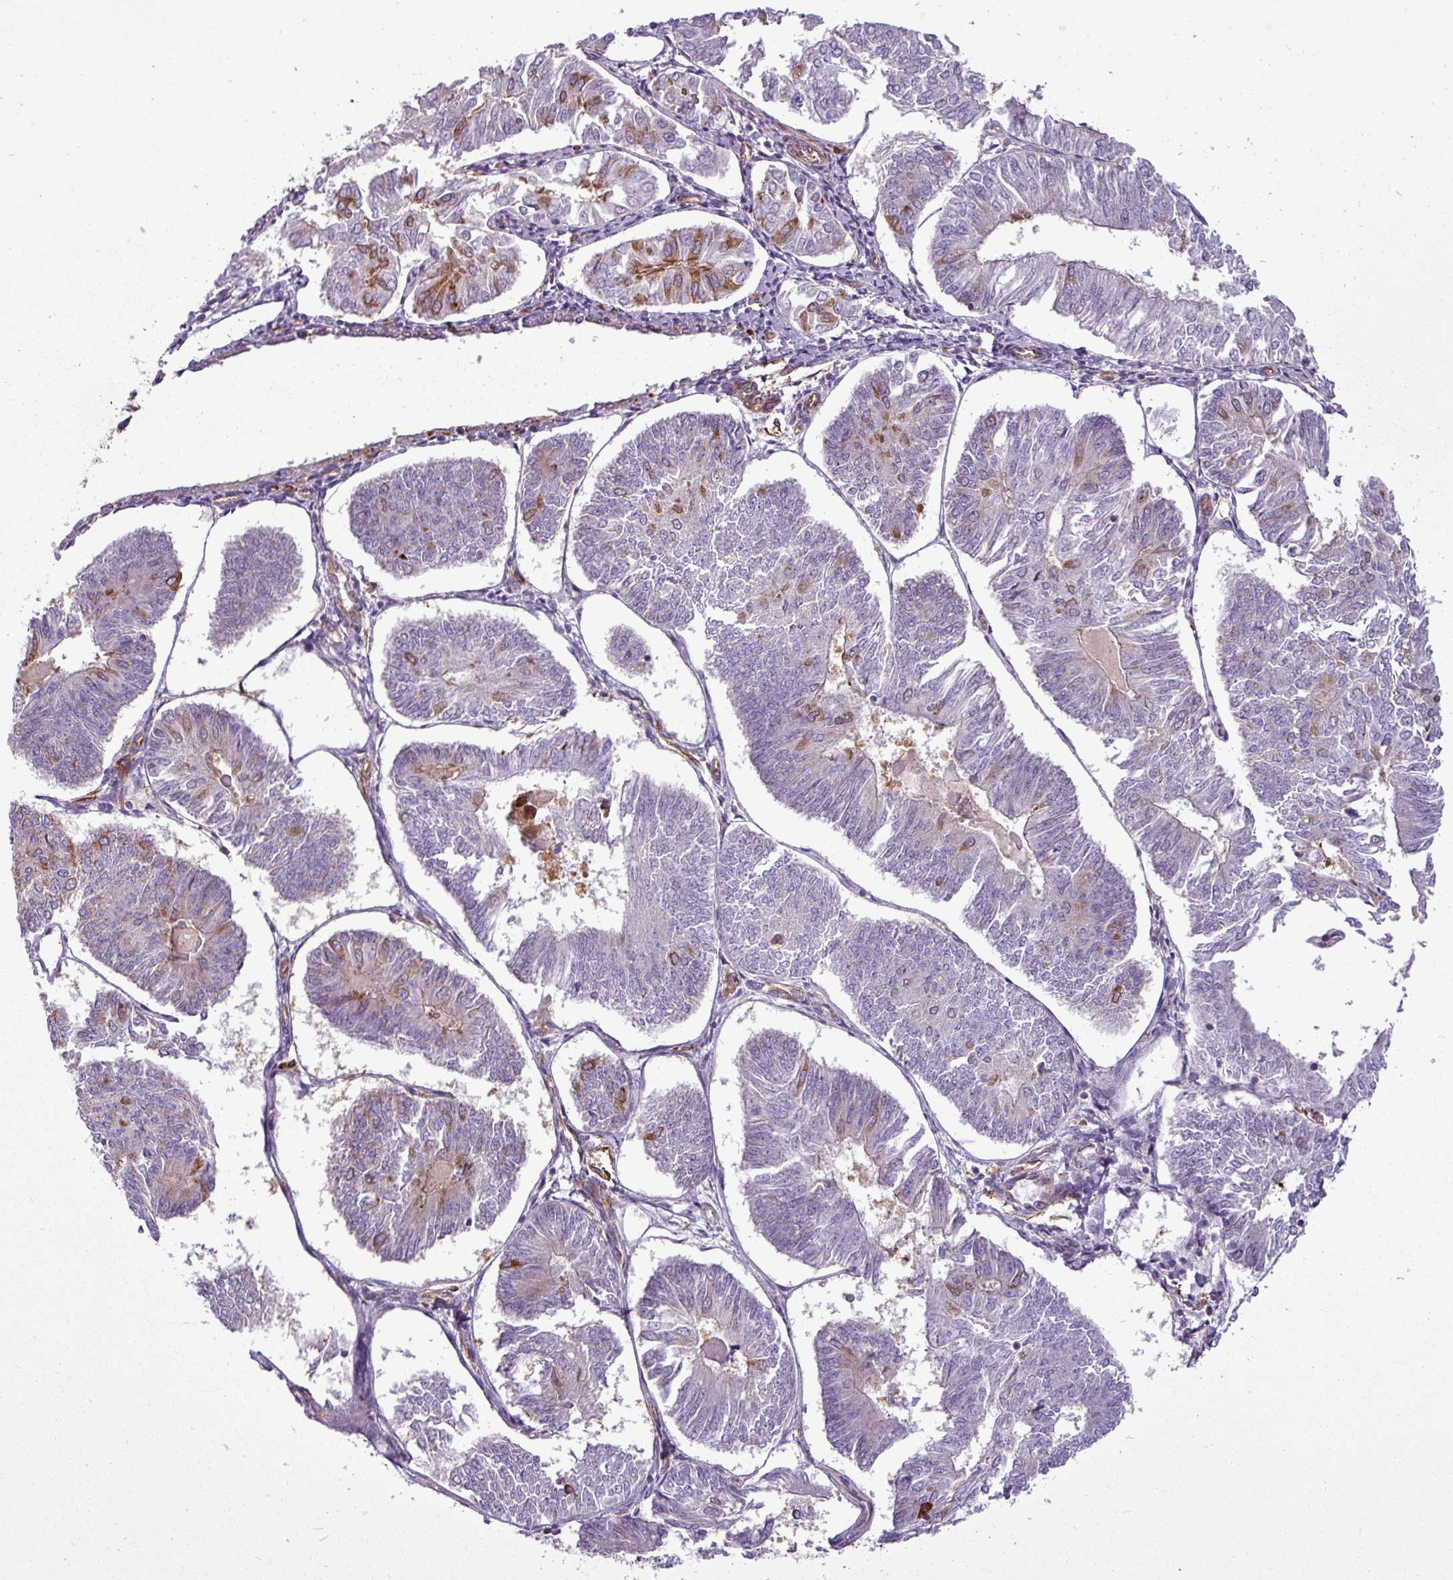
{"staining": {"intensity": "moderate", "quantity": "<25%", "location": "cytoplasmic/membranous"}, "tissue": "endometrial cancer", "cell_type": "Tumor cells", "image_type": "cancer", "snomed": [{"axis": "morphology", "description": "Adenocarcinoma, NOS"}, {"axis": "topography", "description": "Endometrium"}], "caption": "Endometrial cancer (adenocarcinoma) tissue shows moderate cytoplasmic/membranous staining in about <25% of tumor cells", "gene": "PACSIN2", "patient": {"sex": "female", "age": 58}}